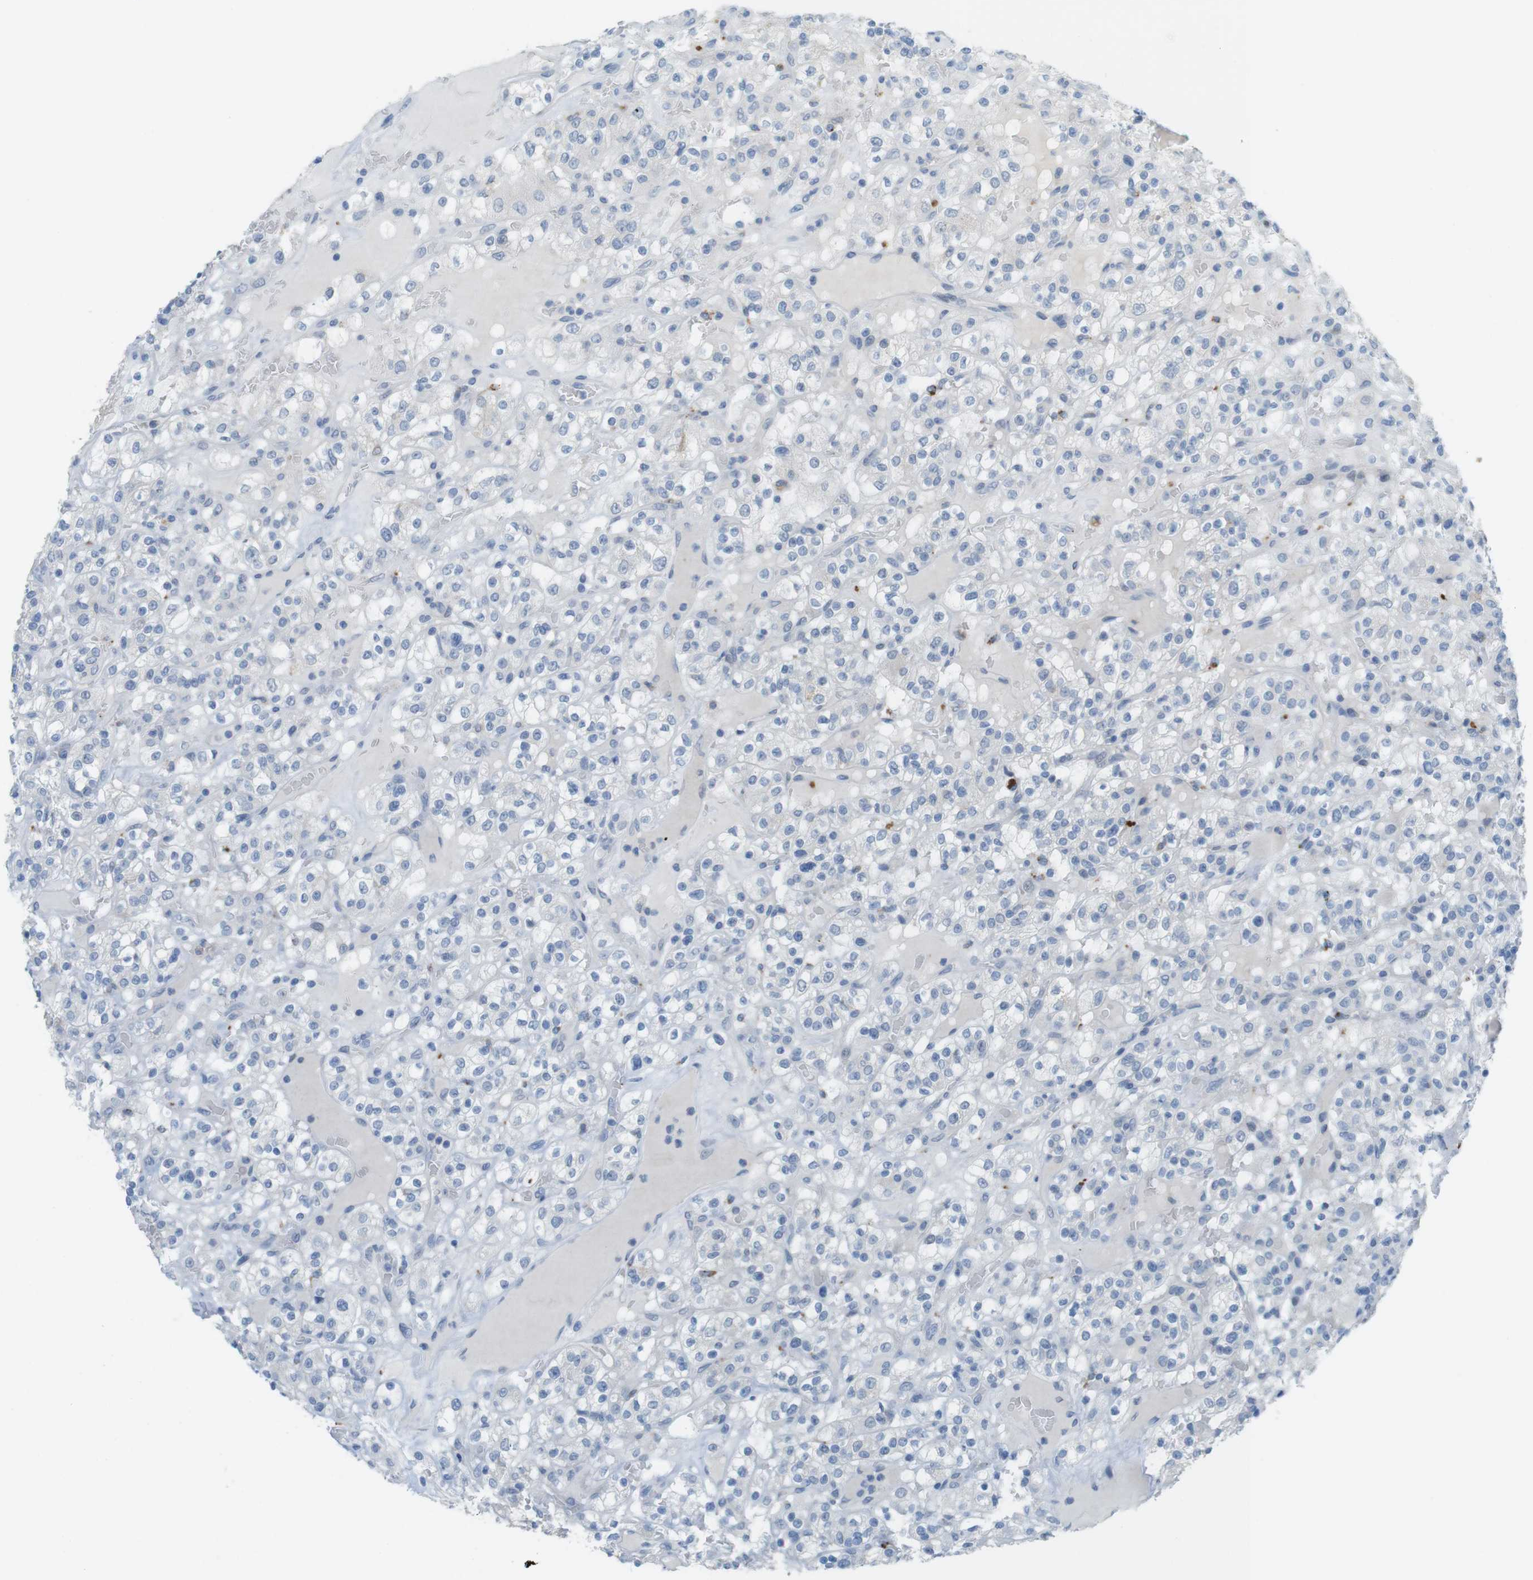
{"staining": {"intensity": "negative", "quantity": "none", "location": "none"}, "tissue": "renal cancer", "cell_type": "Tumor cells", "image_type": "cancer", "snomed": [{"axis": "morphology", "description": "Normal tissue, NOS"}, {"axis": "morphology", "description": "Adenocarcinoma, NOS"}, {"axis": "topography", "description": "Kidney"}], "caption": "This is a photomicrograph of IHC staining of adenocarcinoma (renal), which shows no expression in tumor cells.", "gene": "YIPF1", "patient": {"sex": "female", "age": 72}}